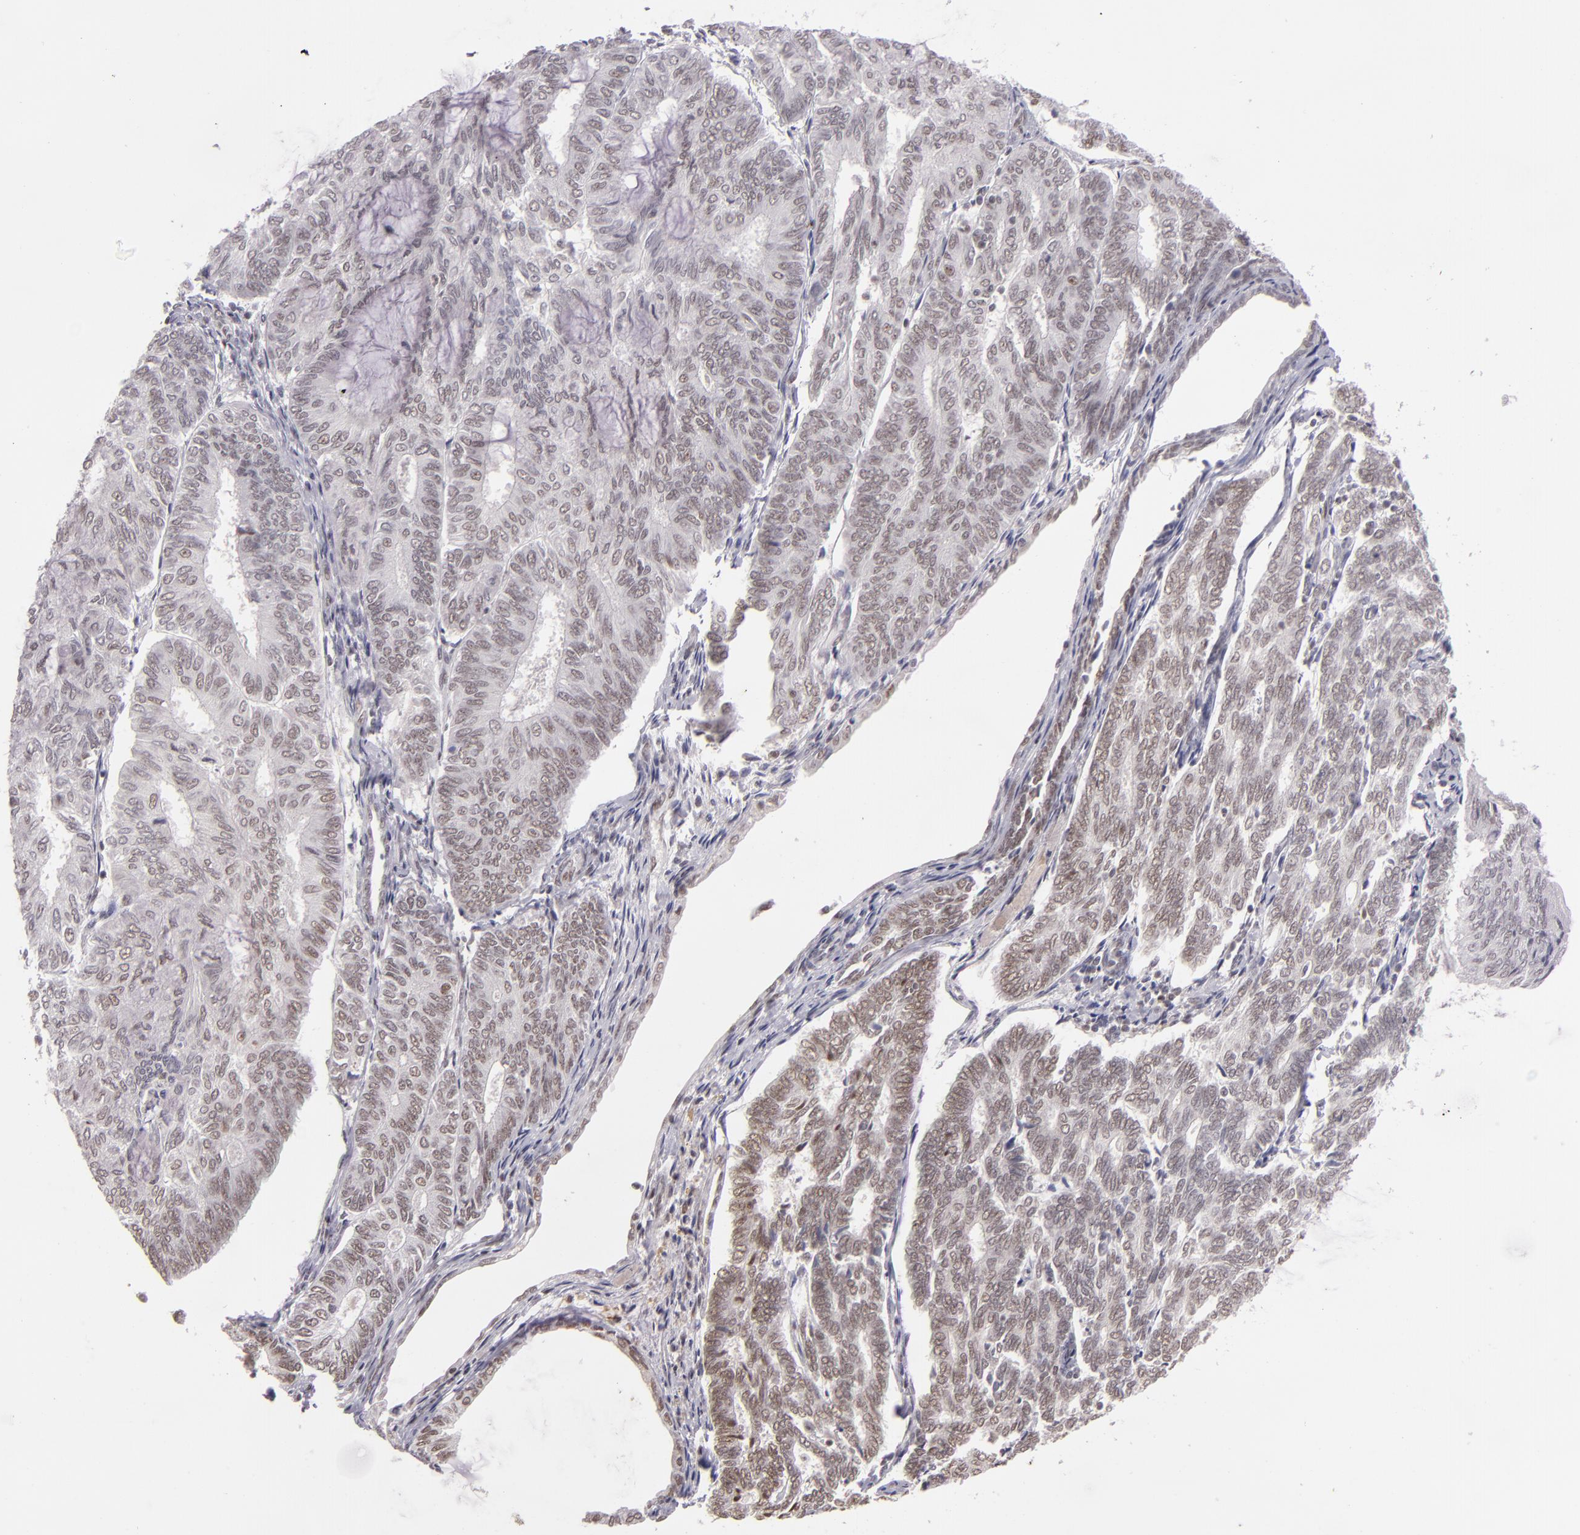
{"staining": {"intensity": "weak", "quantity": ">75%", "location": "nuclear"}, "tissue": "endometrial cancer", "cell_type": "Tumor cells", "image_type": "cancer", "snomed": [{"axis": "morphology", "description": "Adenocarcinoma, NOS"}, {"axis": "topography", "description": "Endometrium"}], "caption": "Immunohistochemical staining of human adenocarcinoma (endometrial) shows weak nuclear protein expression in about >75% of tumor cells.", "gene": "INTS6", "patient": {"sex": "female", "age": 59}}